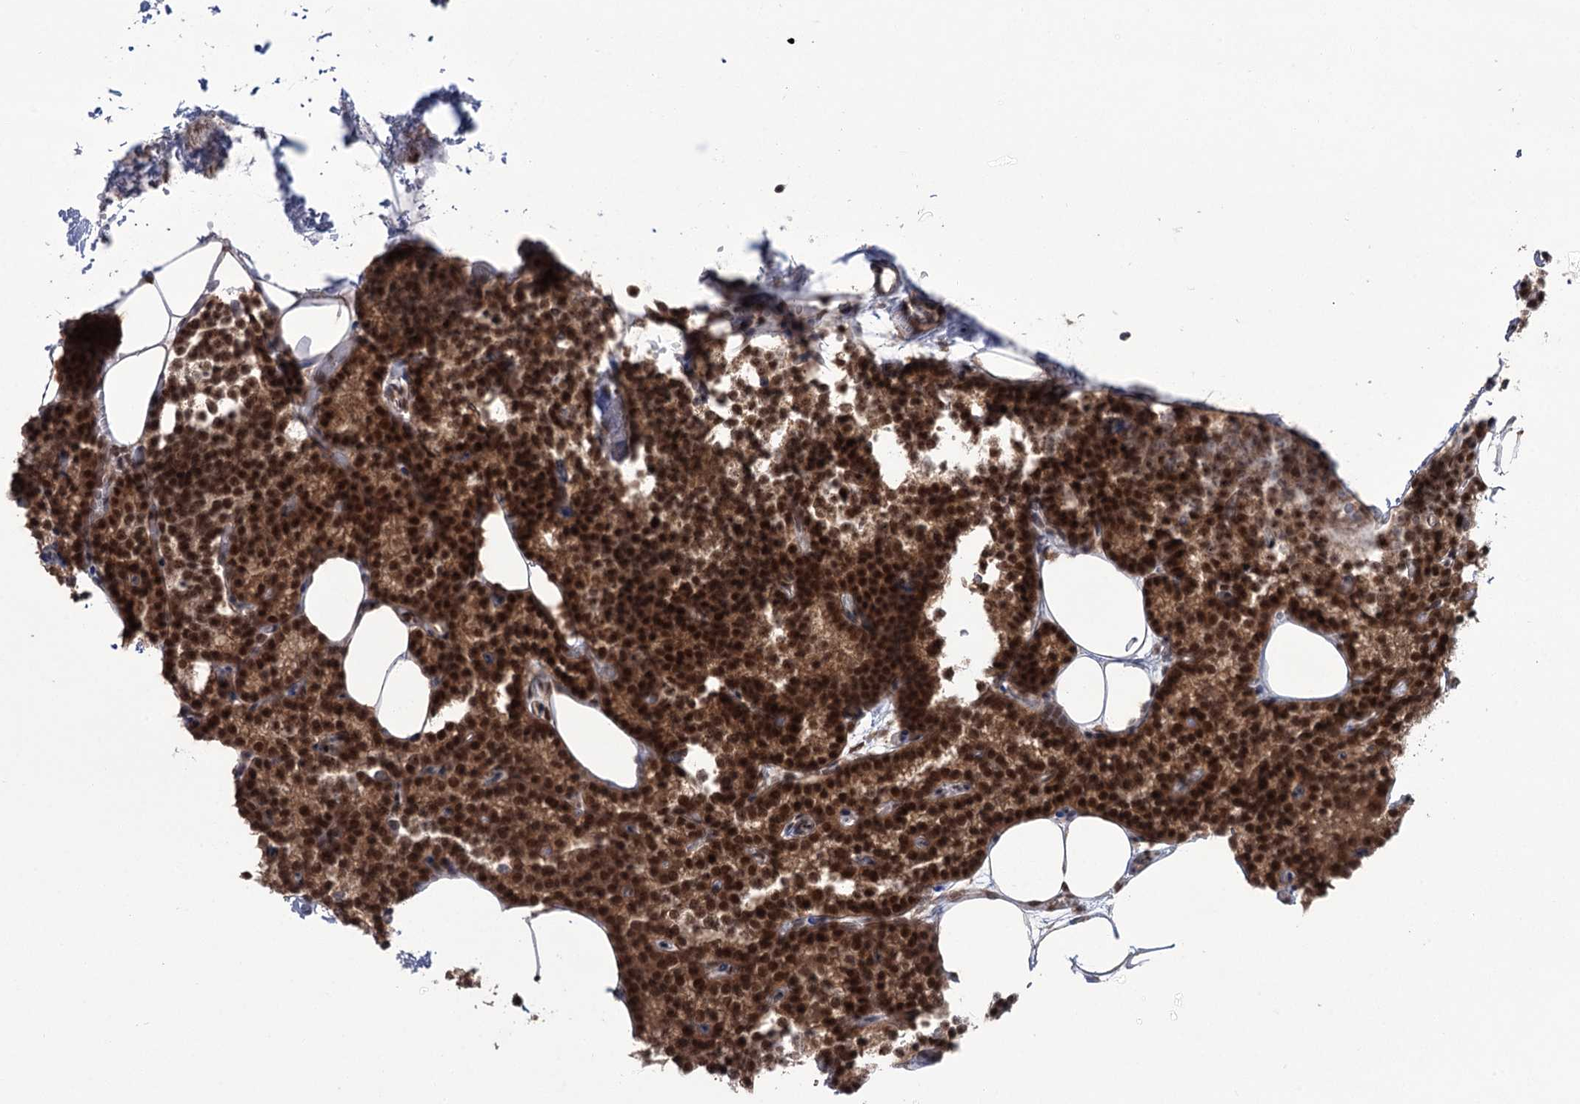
{"staining": {"intensity": "strong", "quantity": ">75%", "location": "cytoplasmic/membranous,nuclear"}, "tissue": "parathyroid gland", "cell_type": "Glandular cells", "image_type": "normal", "snomed": [{"axis": "morphology", "description": "Normal tissue, NOS"}, {"axis": "topography", "description": "Parathyroid gland"}], "caption": "This histopathology image displays IHC staining of unremarkable human parathyroid gland, with high strong cytoplasmic/membranous,nuclear expression in about >75% of glandular cells.", "gene": "ERCC3", "patient": {"sex": "male", "age": 58}}